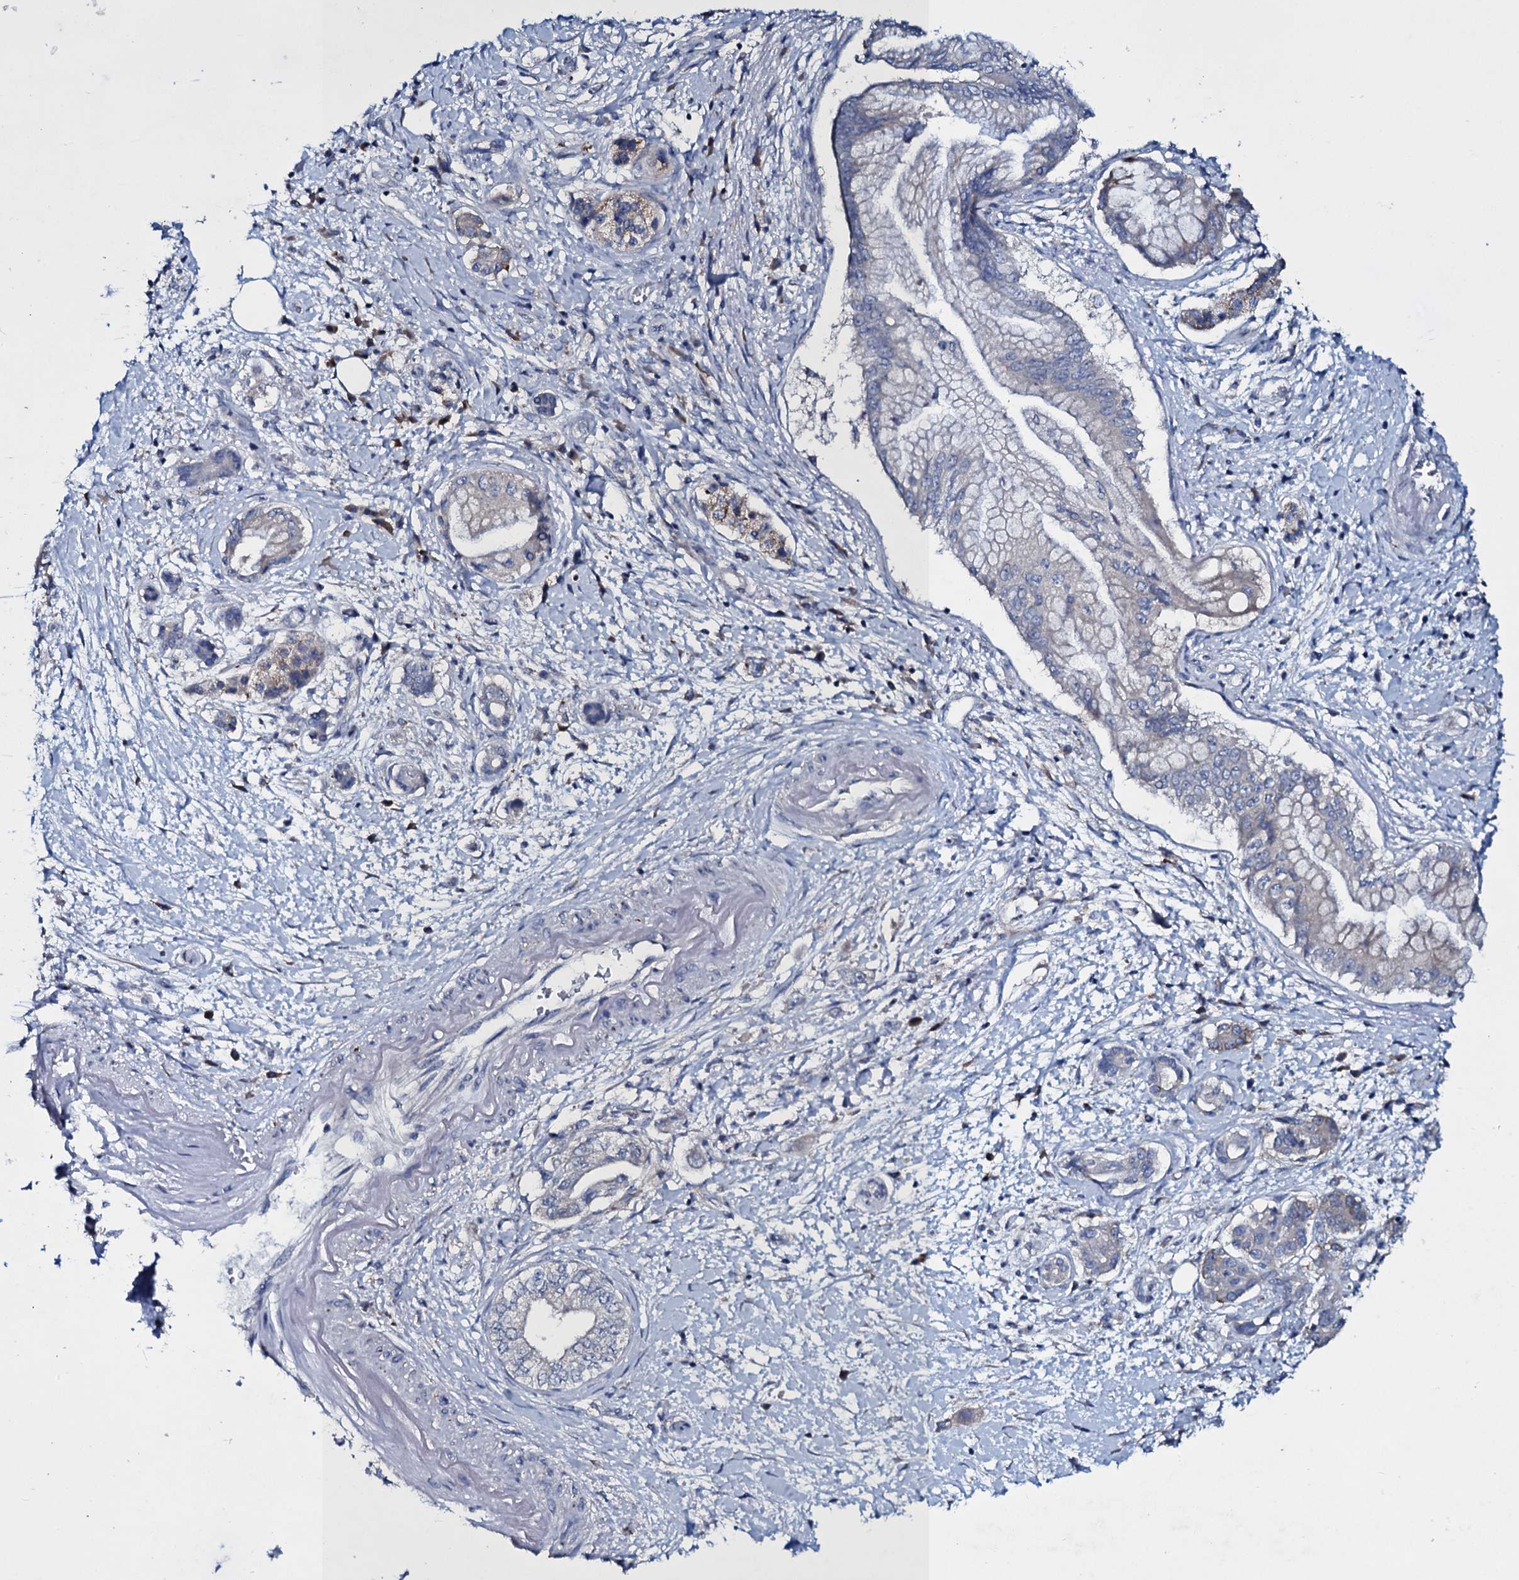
{"staining": {"intensity": "weak", "quantity": "<25%", "location": "cytoplasmic/membranous"}, "tissue": "pancreatic cancer", "cell_type": "Tumor cells", "image_type": "cancer", "snomed": [{"axis": "morphology", "description": "Adenocarcinoma, NOS"}, {"axis": "topography", "description": "Pancreas"}], "caption": "Immunohistochemical staining of pancreatic cancer (adenocarcinoma) demonstrates no significant staining in tumor cells. (Brightfield microscopy of DAB (3,3'-diaminobenzidine) immunohistochemistry at high magnification).", "gene": "TPGS2", "patient": {"sex": "female", "age": 73}}